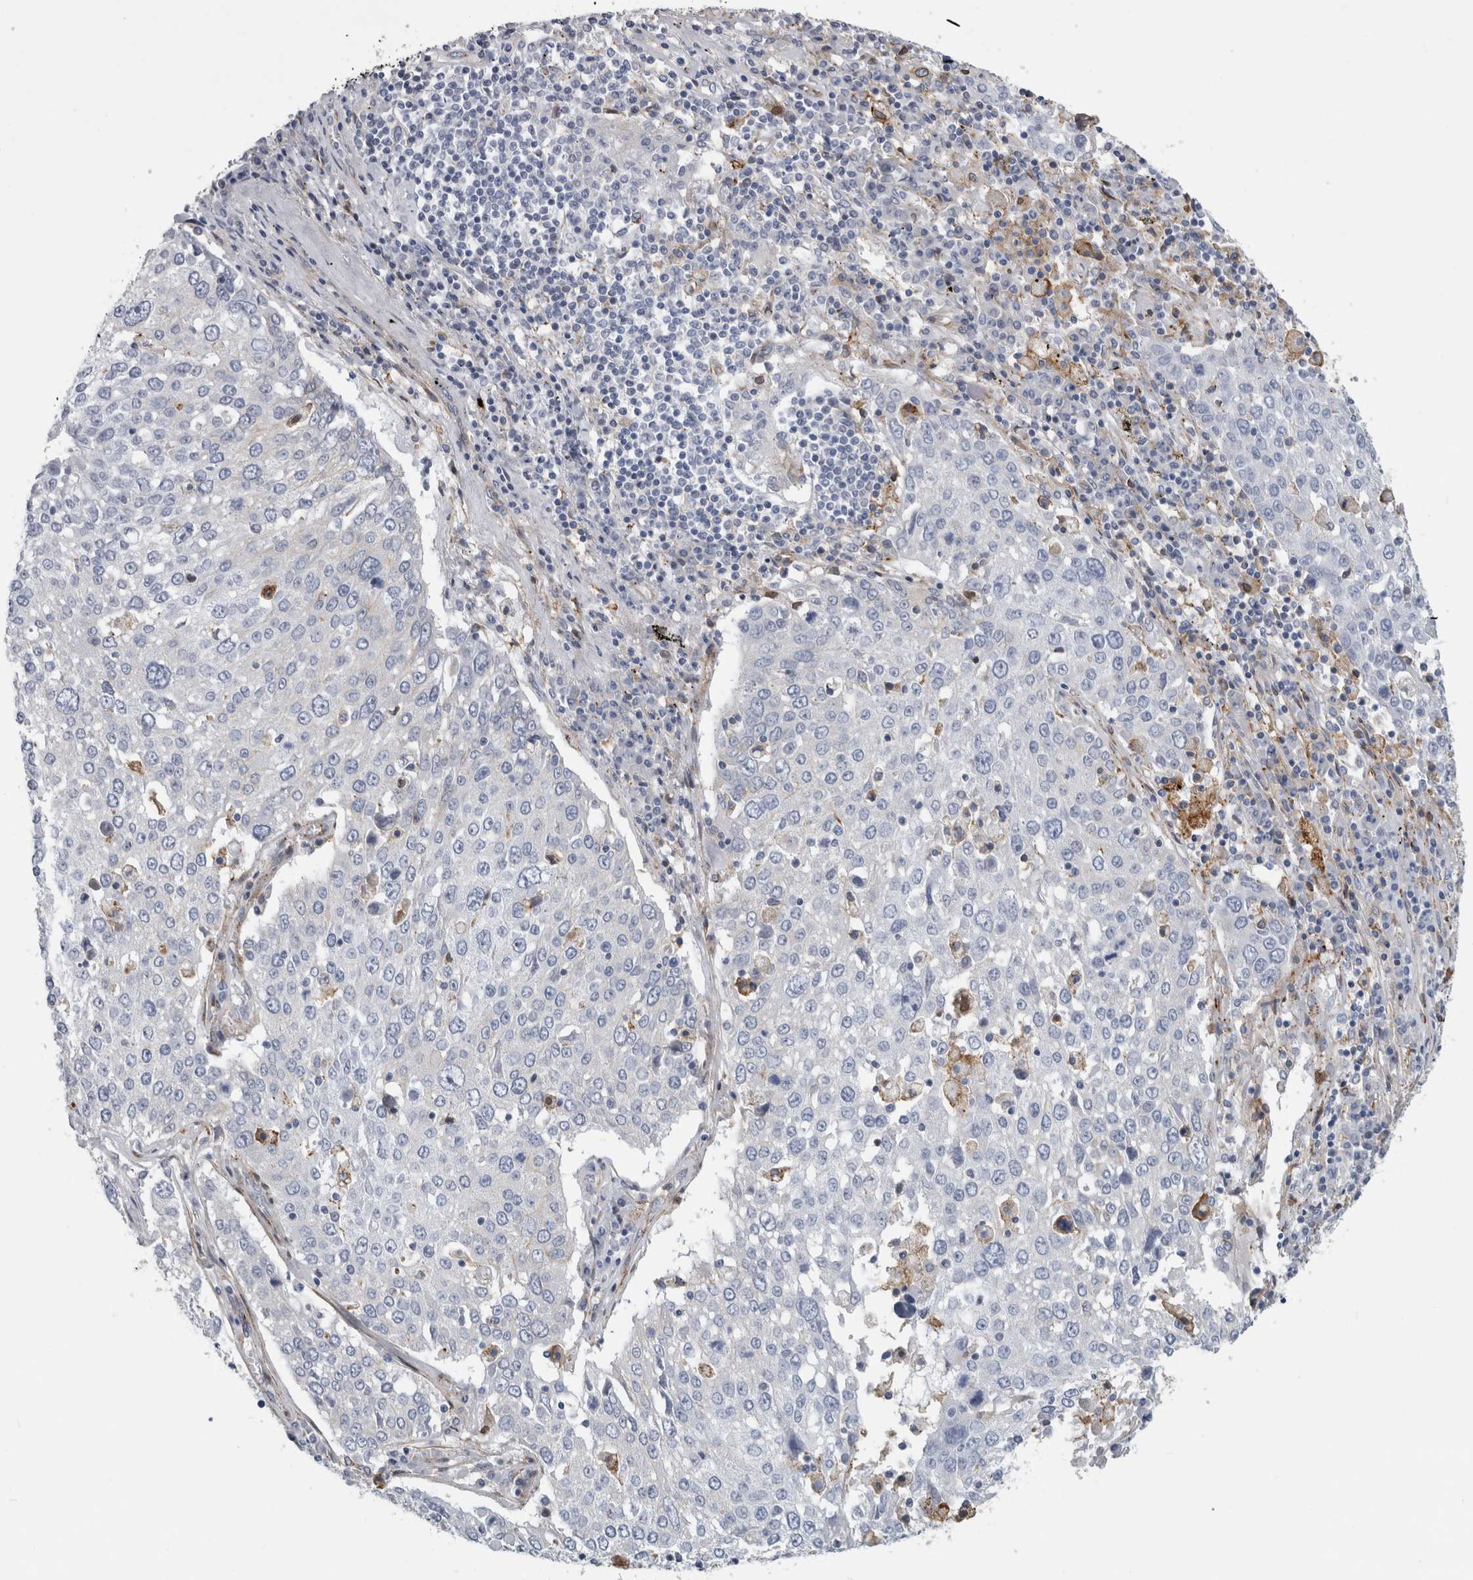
{"staining": {"intensity": "negative", "quantity": "none", "location": "none"}, "tissue": "lung cancer", "cell_type": "Tumor cells", "image_type": "cancer", "snomed": [{"axis": "morphology", "description": "Squamous cell carcinoma, NOS"}, {"axis": "topography", "description": "Lung"}], "caption": "A photomicrograph of squamous cell carcinoma (lung) stained for a protein shows no brown staining in tumor cells. (Immunohistochemistry, brightfield microscopy, high magnification).", "gene": "DNAJC24", "patient": {"sex": "male", "age": 65}}